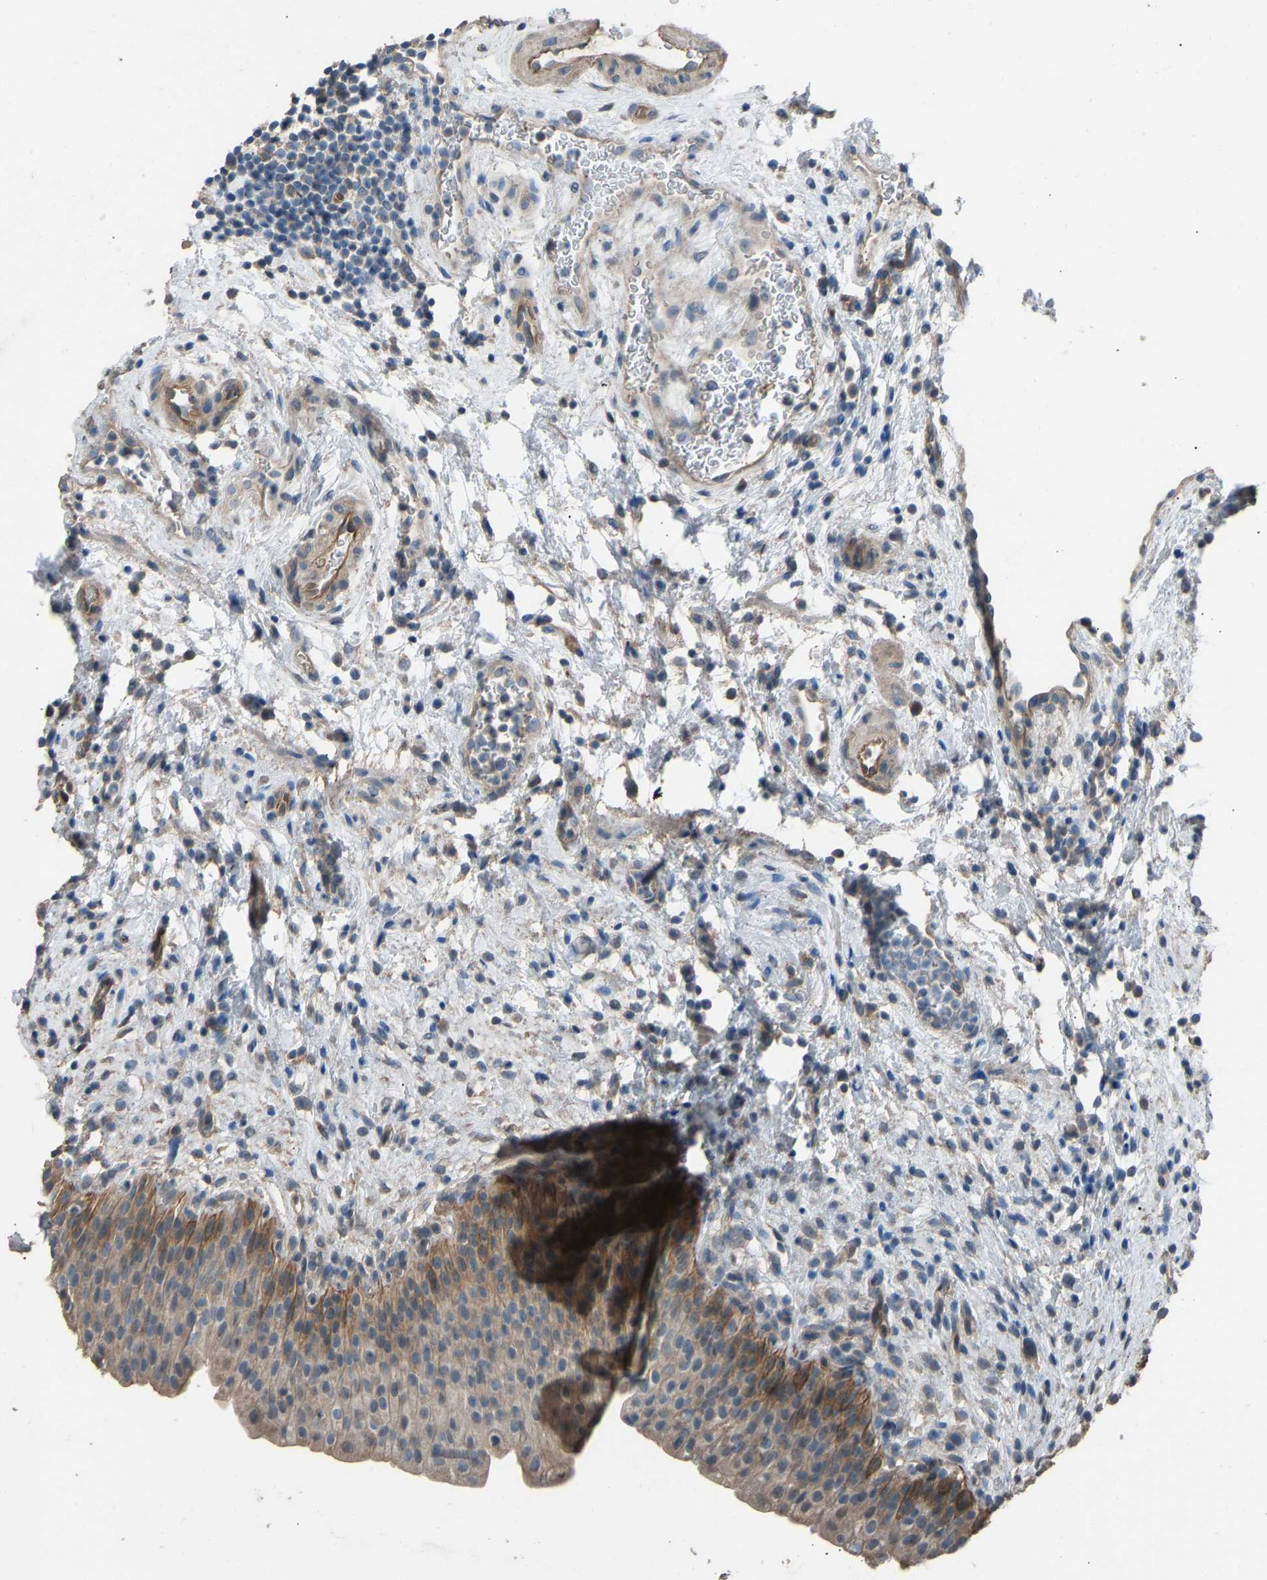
{"staining": {"intensity": "moderate", "quantity": "25%-75%", "location": "cytoplasmic/membranous"}, "tissue": "urinary bladder", "cell_type": "Urothelial cells", "image_type": "normal", "snomed": [{"axis": "morphology", "description": "Normal tissue, NOS"}, {"axis": "topography", "description": "Urinary bladder"}], "caption": "Immunohistochemical staining of unremarkable human urinary bladder demonstrates medium levels of moderate cytoplasmic/membranous expression in approximately 25%-75% of urothelial cells. Ihc stains the protein in brown and the nuclei are stained blue.", "gene": "SLC43A1", "patient": {"sex": "male", "age": 37}}